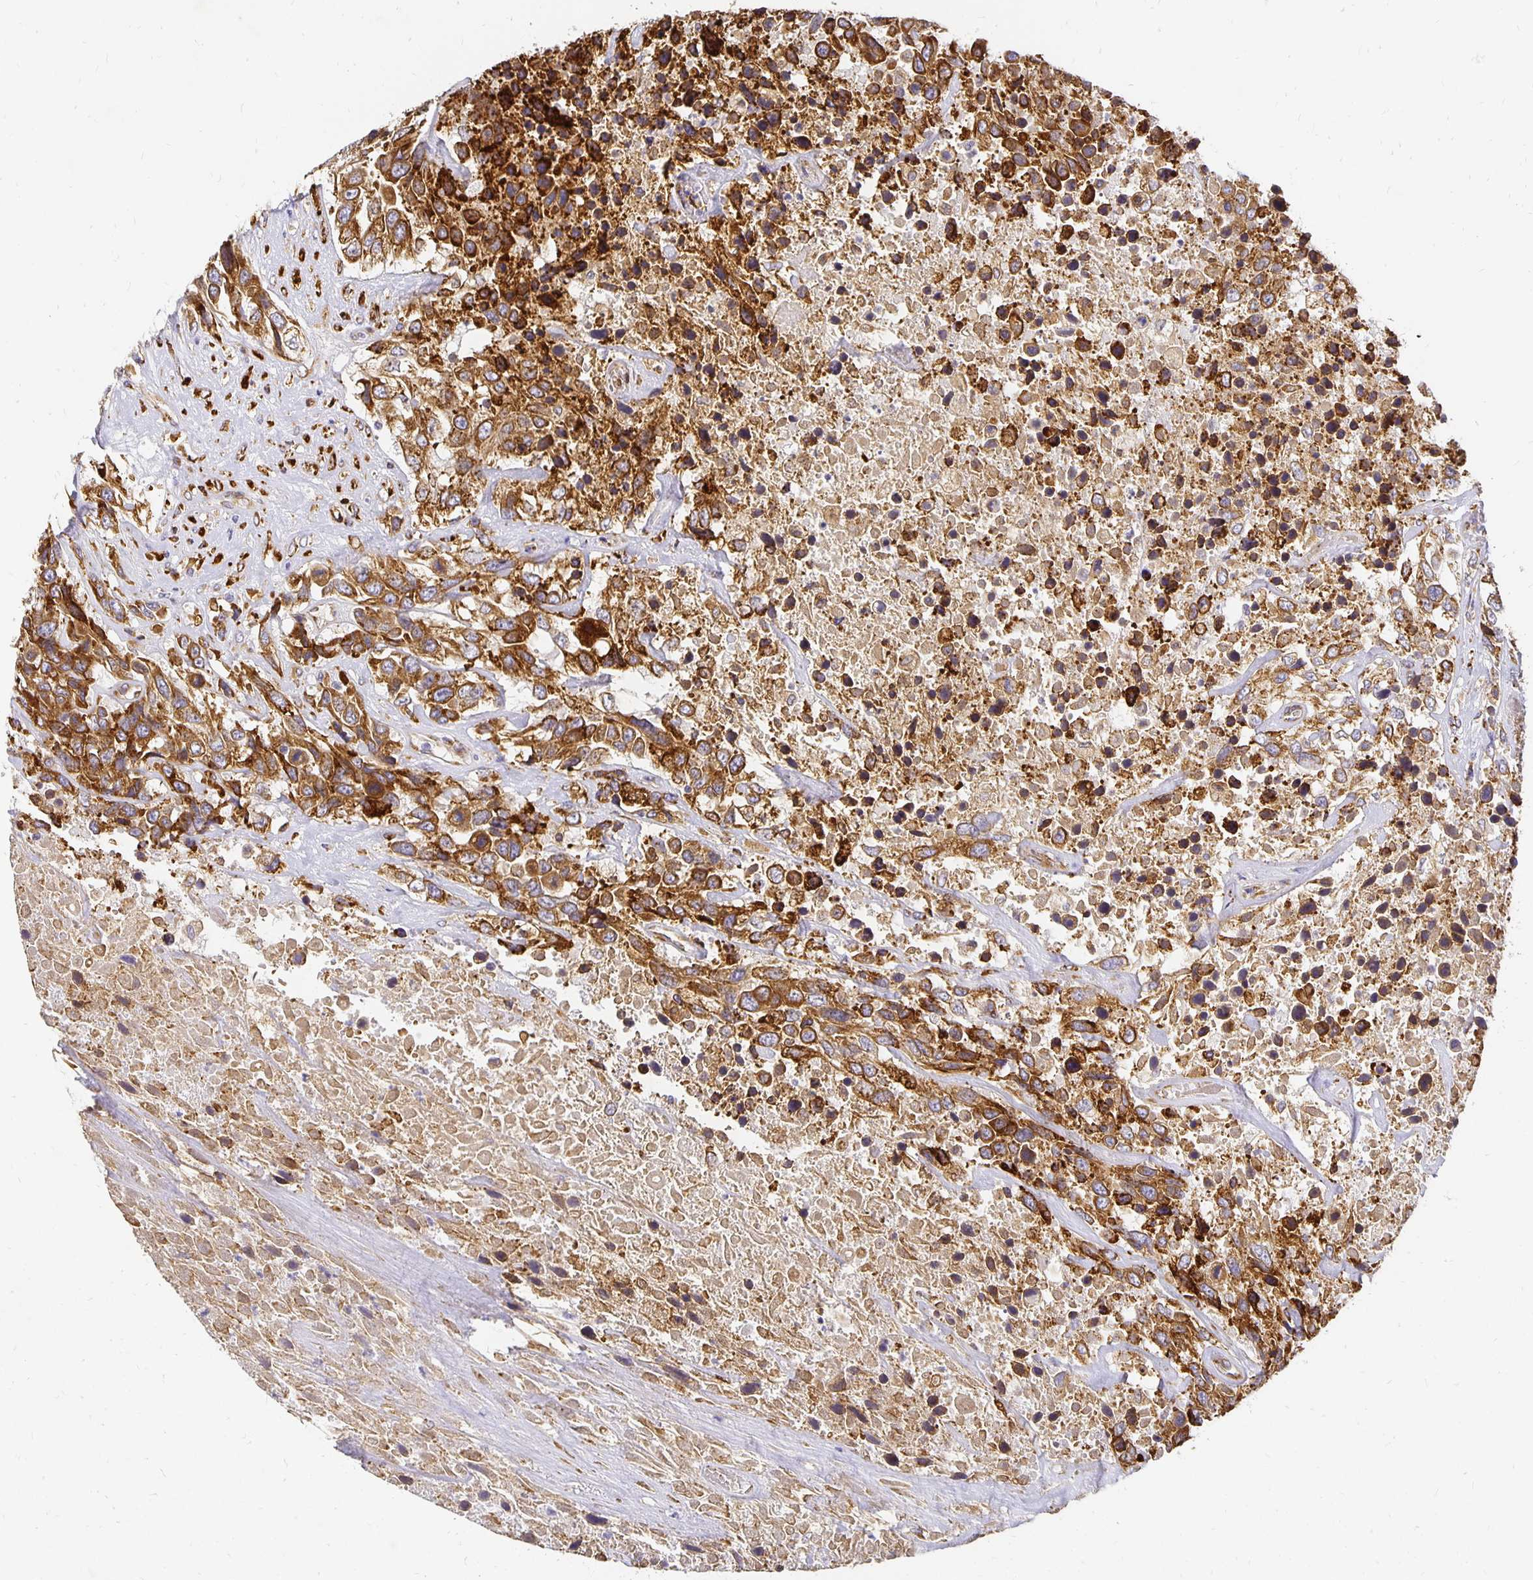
{"staining": {"intensity": "strong", "quantity": ">75%", "location": "cytoplasmic/membranous"}, "tissue": "urothelial cancer", "cell_type": "Tumor cells", "image_type": "cancer", "snomed": [{"axis": "morphology", "description": "Urothelial carcinoma, High grade"}, {"axis": "topography", "description": "Urinary bladder"}], "caption": "Immunohistochemical staining of human urothelial carcinoma (high-grade) reveals high levels of strong cytoplasmic/membranous protein positivity in approximately >75% of tumor cells.", "gene": "PLOD1", "patient": {"sex": "female", "age": 70}}